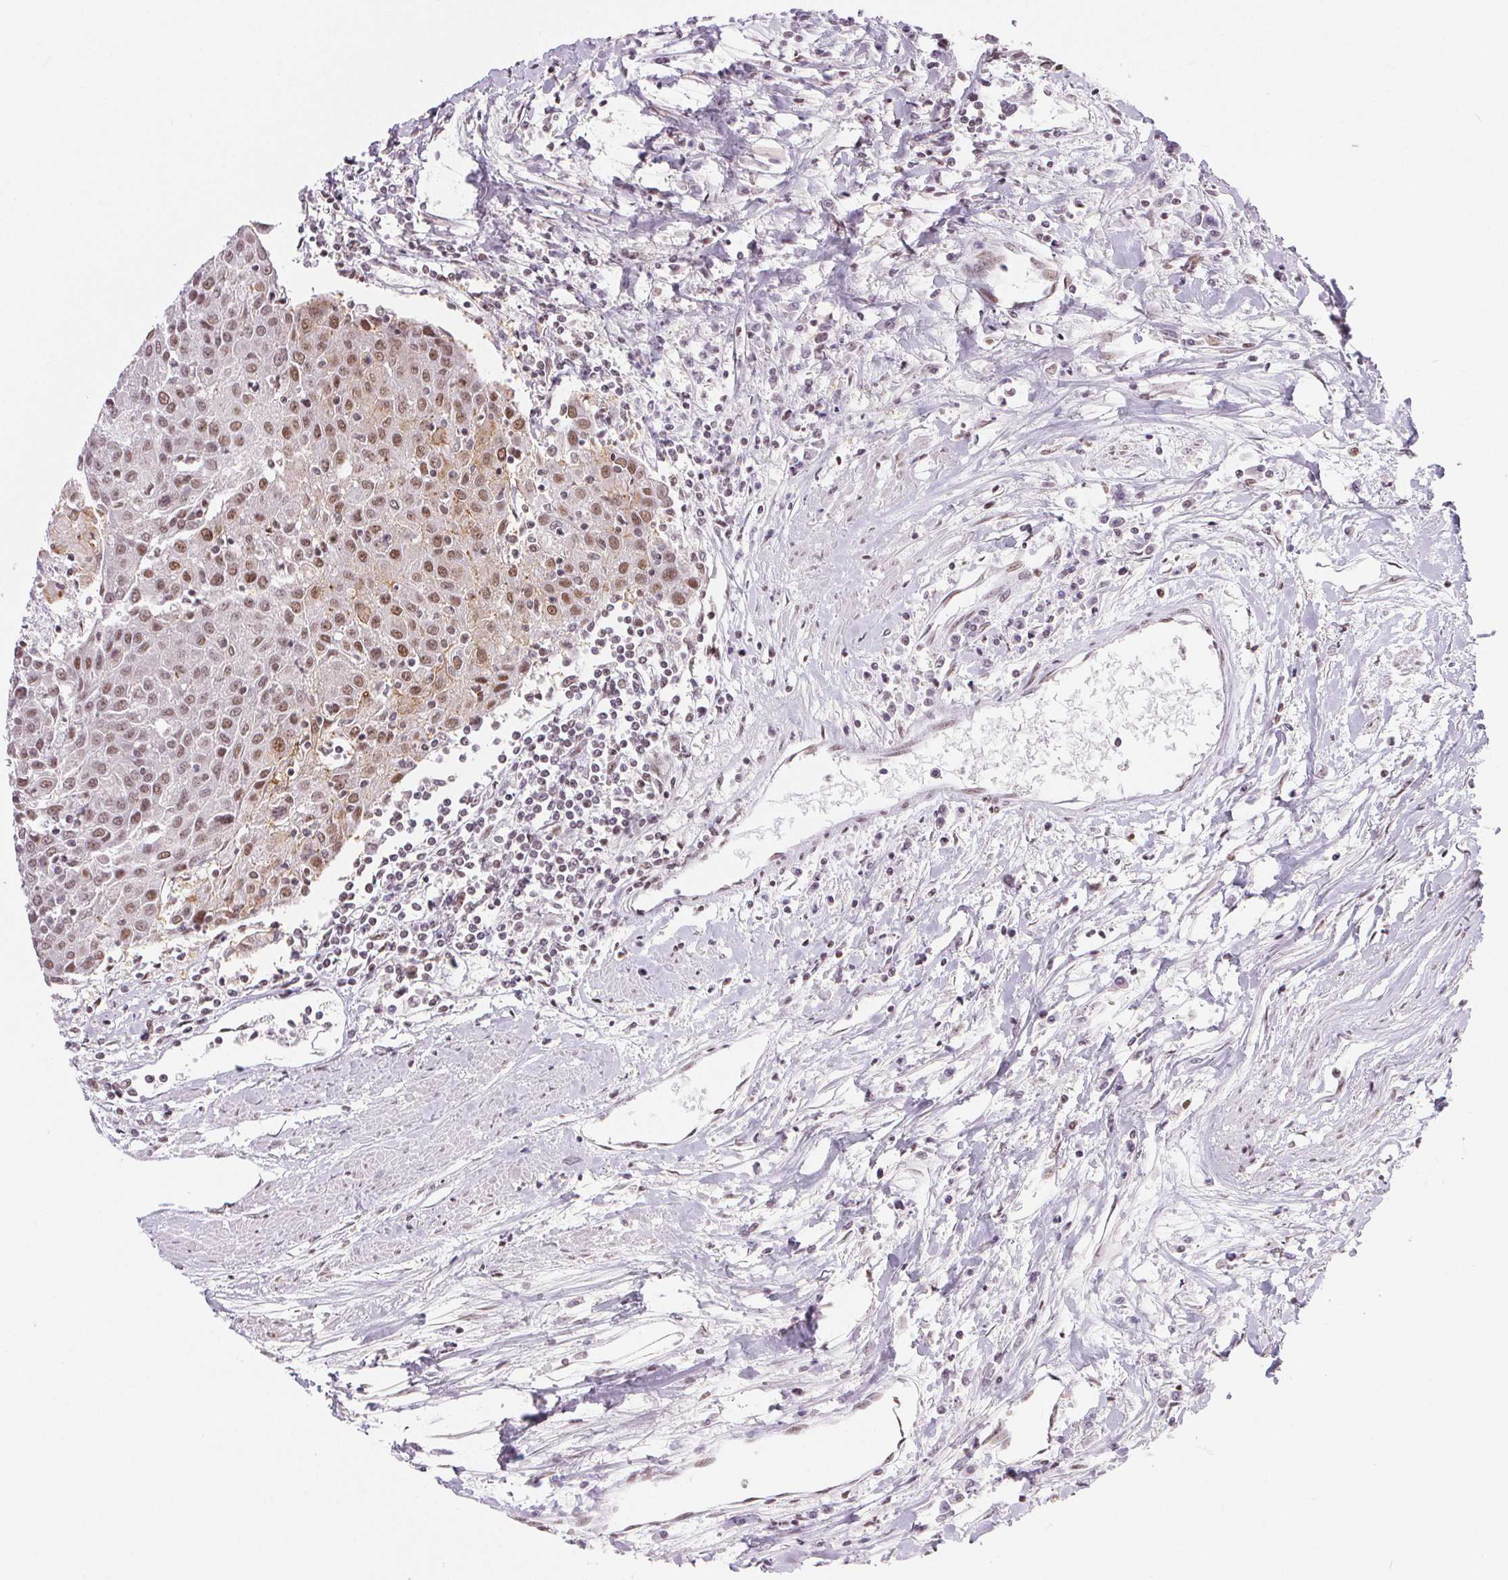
{"staining": {"intensity": "moderate", "quantity": ">75%", "location": "nuclear"}, "tissue": "urothelial cancer", "cell_type": "Tumor cells", "image_type": "cancer", "snomed": [{"axis": "morphology", "description": "Urothelial carcinoma, High grade"}, {"axis": "topography", "description": "Urinary bladder"}], "caption": "Human urothelial cancer stained for a protein (brown) reveals moderate nuclear positive positivity in about >75% of tumor cells.", "gene": "NFE2L1", "patient": {"sex": "female", "age": 85}}